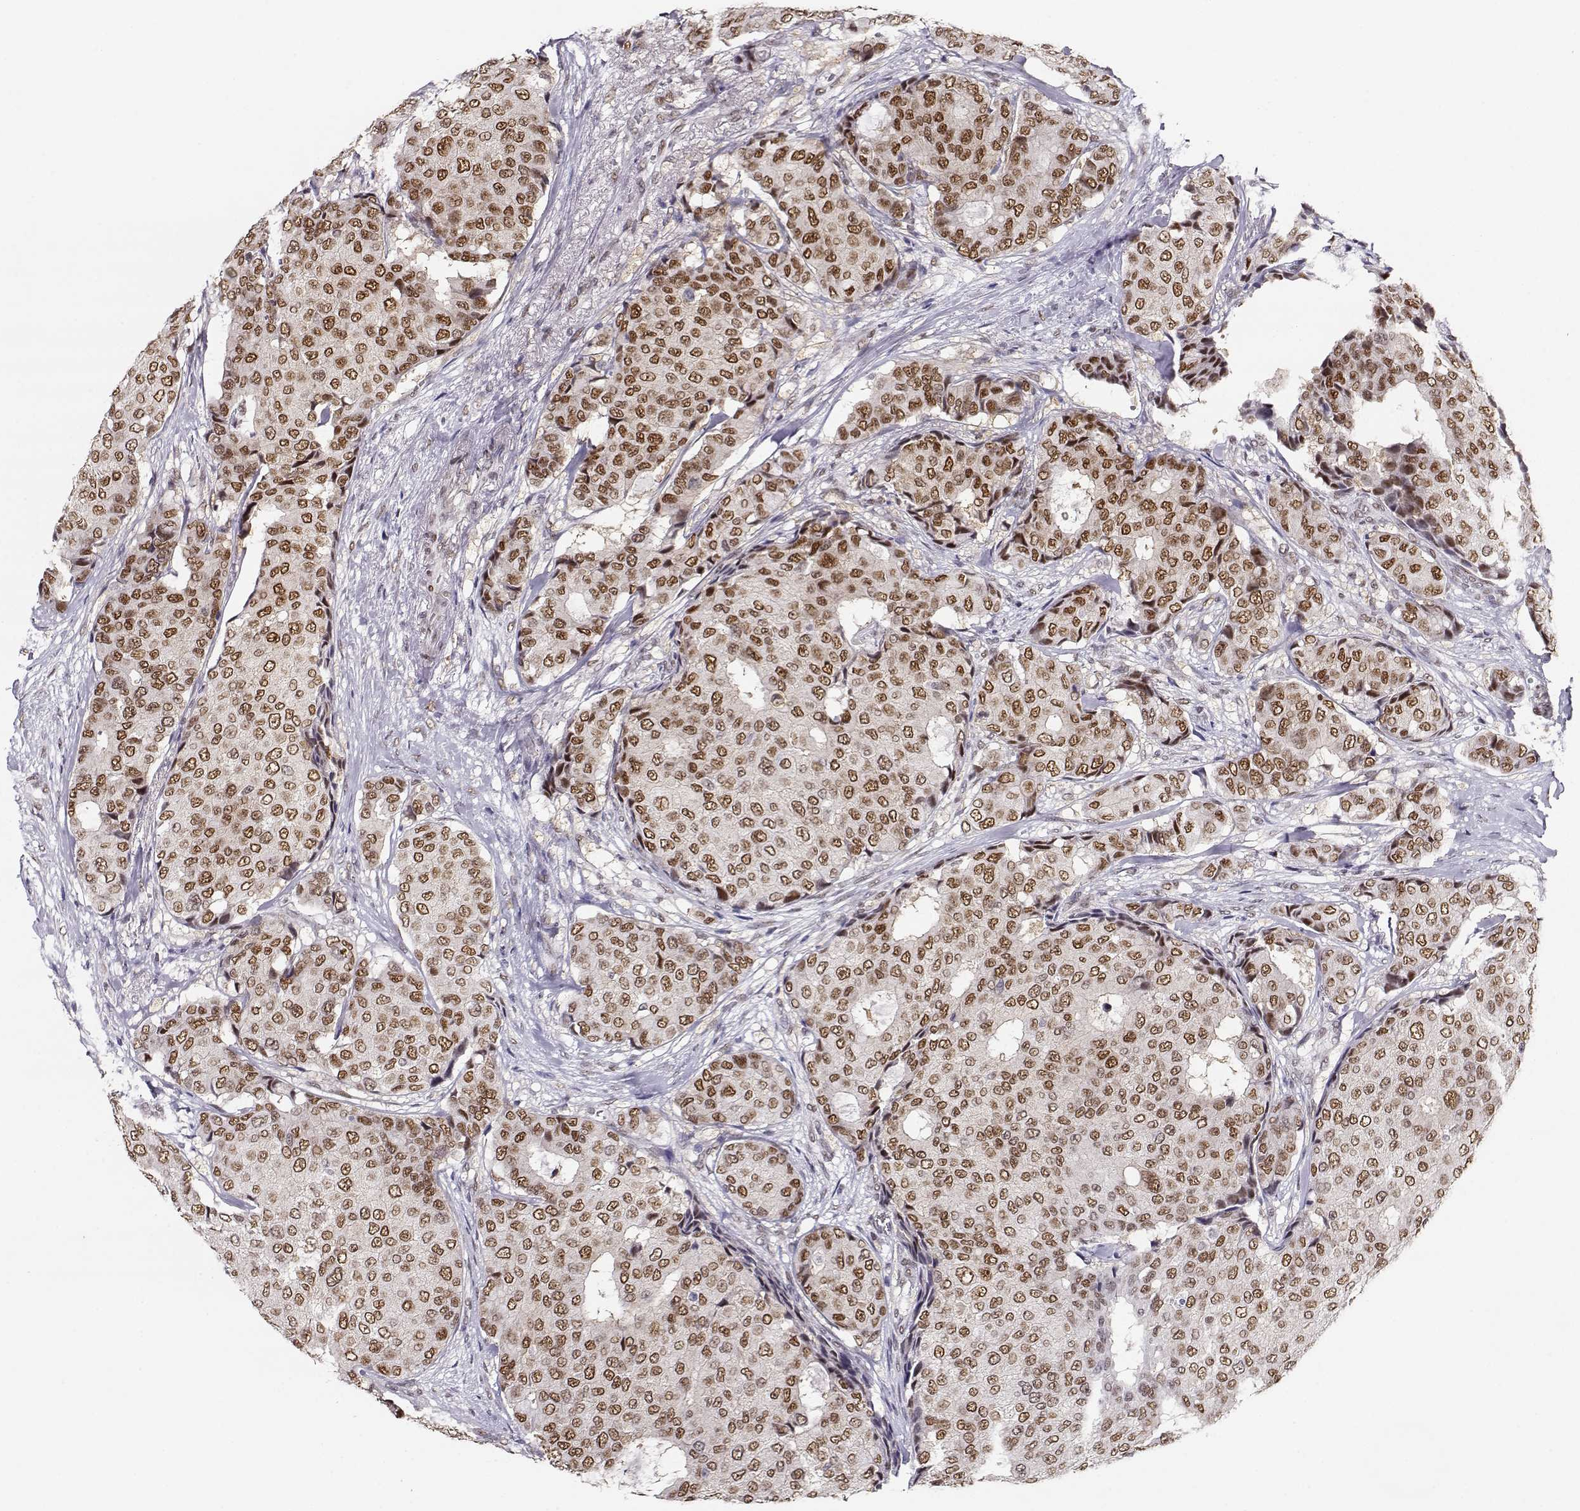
{"staining": {"intensity": "moderate", "quantity": ">75%", "location": "nuclear"}, "tissue": "breast cancer", "cell_type": "Tumor cells", "image_type": "cancer", "snomed": [{"axis": "morphology", "description": "Duct carcinoma"}, {"axis": "topography", "description": "Breast"}], "caption": "An IHC micrograph of tumor tissue is shown. Protein staining in brown shows moderate nuclear positivity in breast cancer within tumor cells. Ihc stains the protein in brown and the nuclei are stained blue.", "gene": "POLI", "patient": {"sex": "female", "age": 75}}